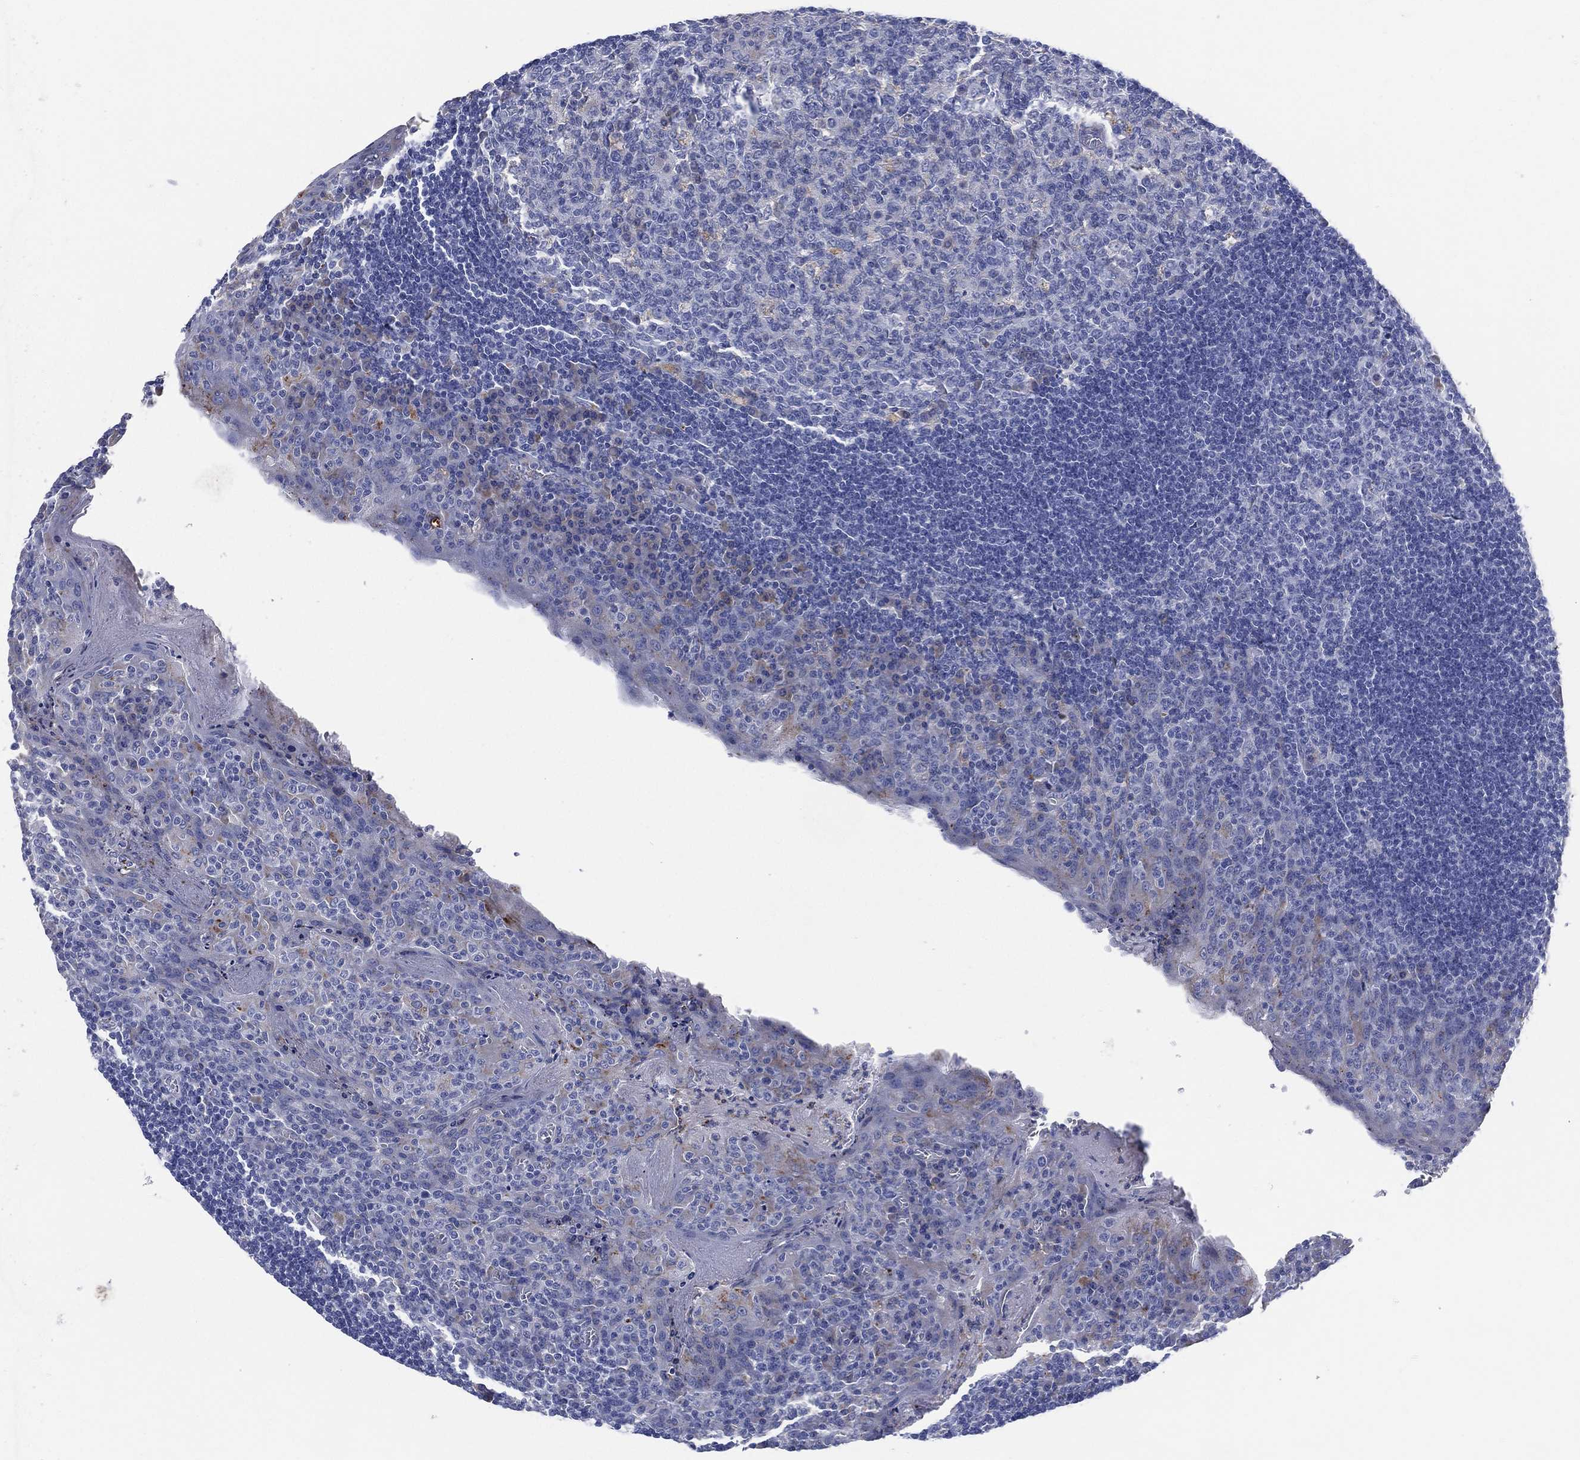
{"staining": {"intensity": "negative", "quantity": "none", "location": "none"}, "tissue": "tonsil", "cell_type": "Germinal center cells", "image_type": "normal", "snomed": [{"axis": "morphology", "description": "Normal tissue, NOS"}, {"axis": "topography", "description": "Tonsil"}], "caption": "Human tonsil stained for a protein using IHC shows no expression in germinal center cells.", "gene": "GALNS", "patient": {"sex": "female", "age": 13}}